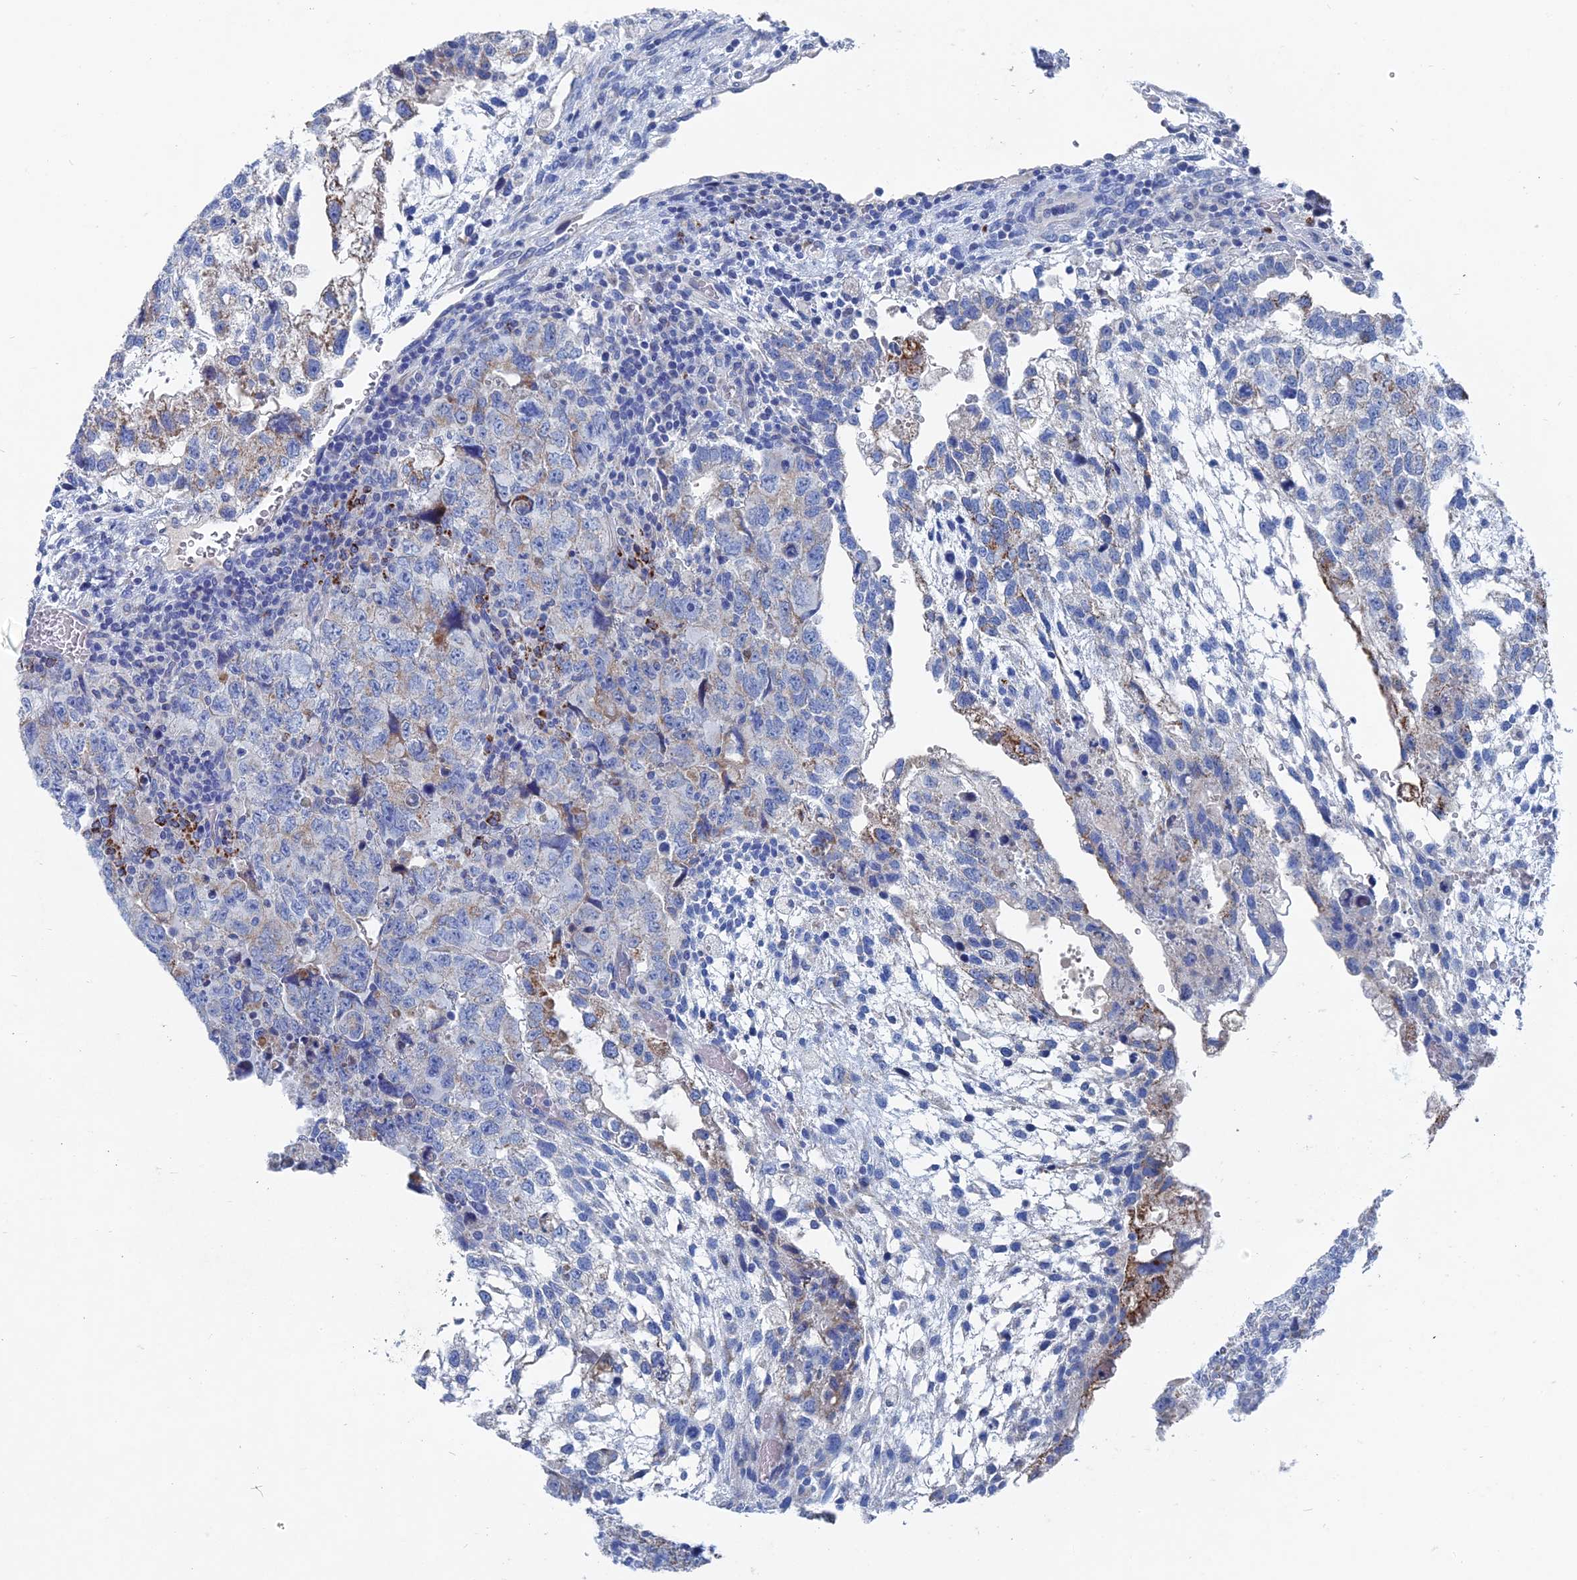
{"staining": {"intensity": "negative", "quantity": "none", "location": "none"}, "tissue": "testis cancer", "cell_type": "Tumor cells", "image_type": "cancer", "snomed": [{"axis": "morphology", "description": "Normal tissue, NOS"}, {"axis": "morphology", "description": "Carcinoma, Embryonal, NOS"}, {"axis": "topography", "description": "Testis"}], "caption": "A high-resolution micrograph shows immunohistochemistry staining of testis cancer (embryonal carcinoma), which reveals no significant staining in tumor cells.", "gene": "HIGD1A", "patient": {"sex": "male", "age": 36}}